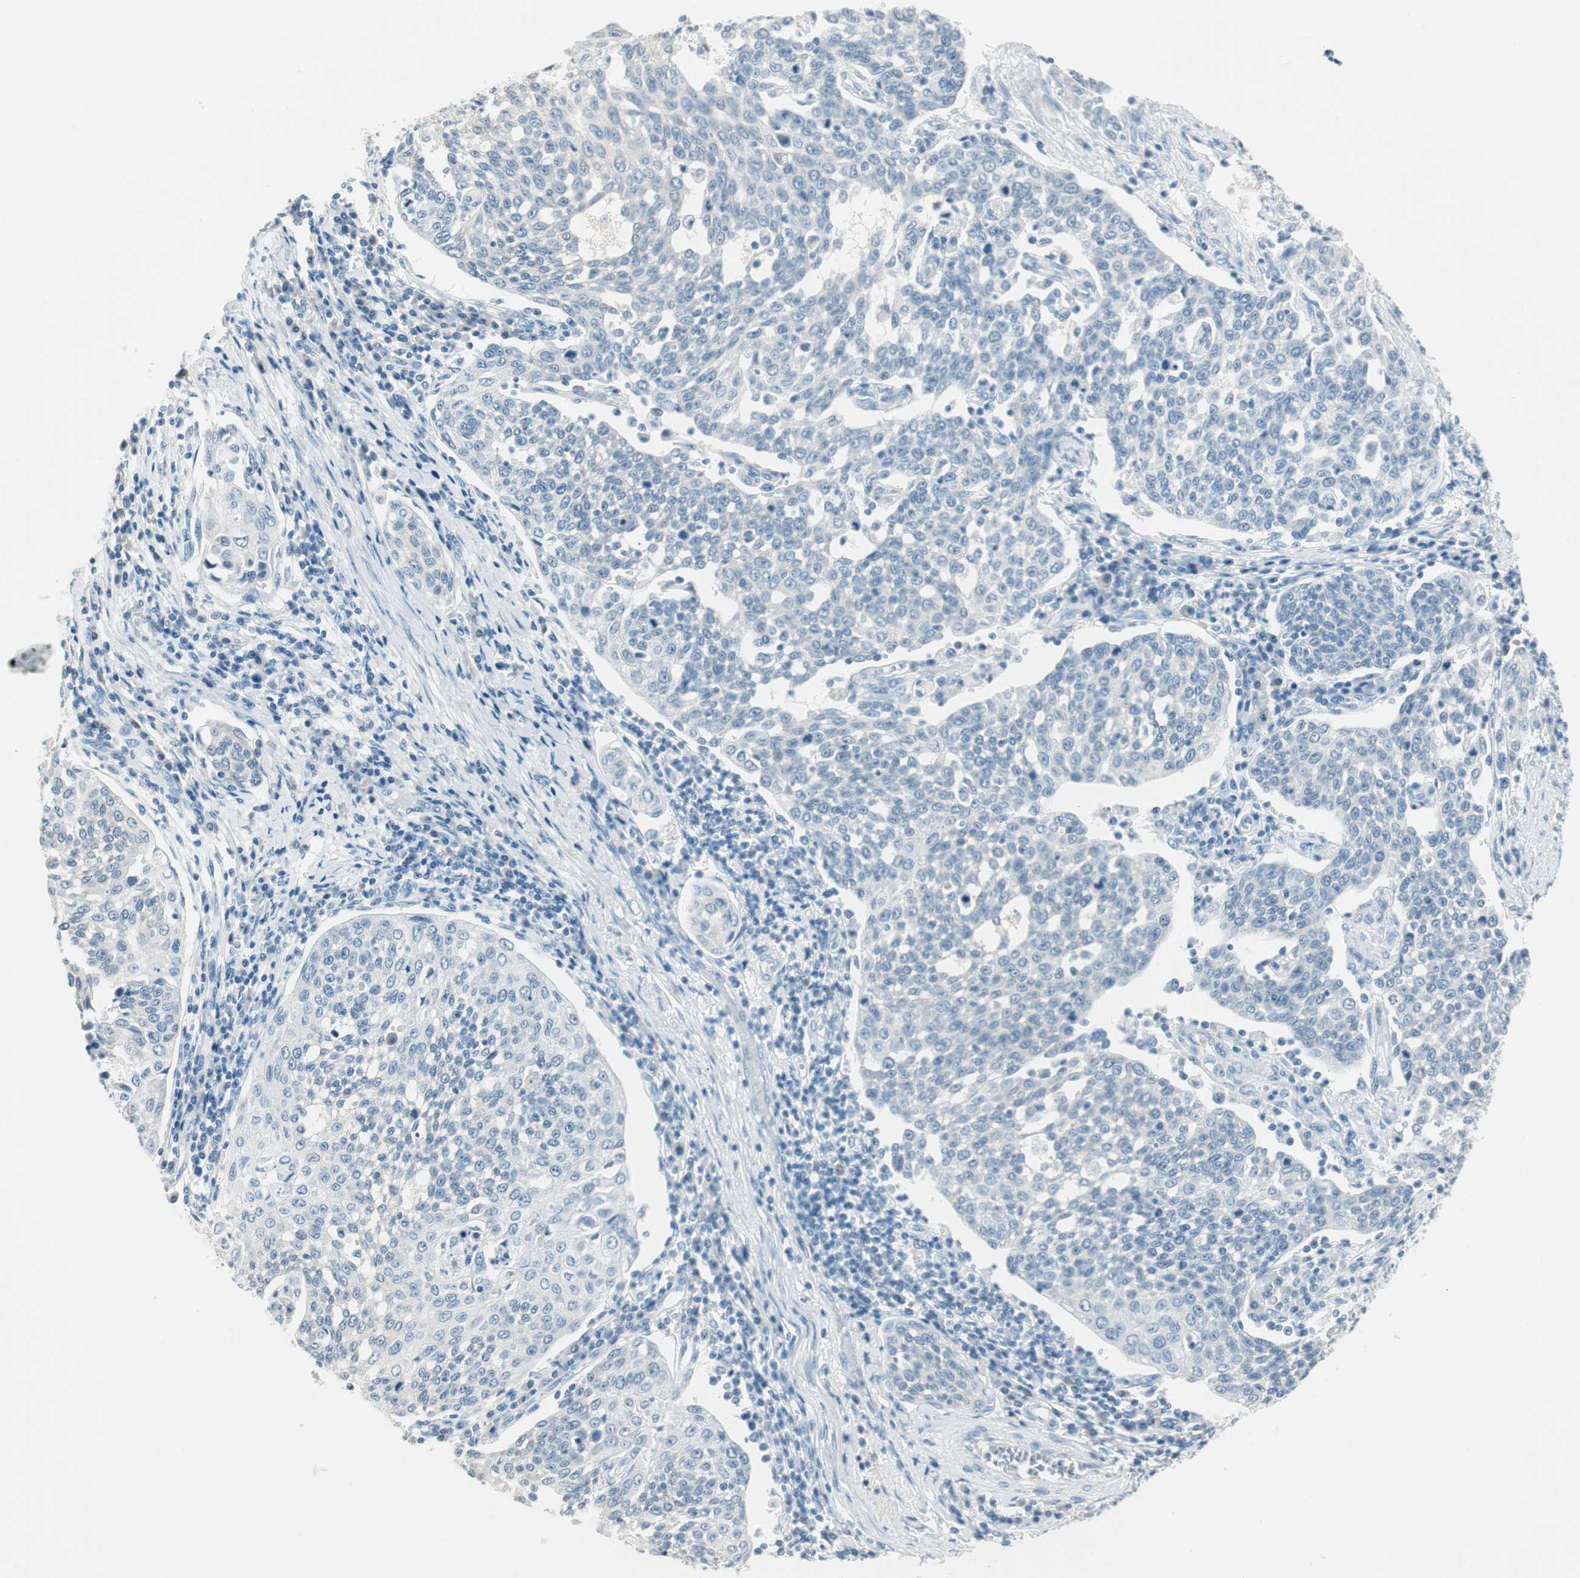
{"staining": {"intensity": "negative", "quantity": "none", "location": "none"}, "tissue": "cervical cancer", "cell_type": "Tumor cells", "image_type": "cancer", "snomed": [{"axis": "morphology", "description": "Squamous cell carcinoma, NOS"}, {"axis": "topography", "description": "Cervix"}], "caption": "This photomicrograph is of cervical cancer stained with IHC to label a protein in brown with the nuclei are counter-stained blue. There is no expression in tumor cells.", "gene": "HOXB13", "patient": {"sex": "female", "age": 34}}